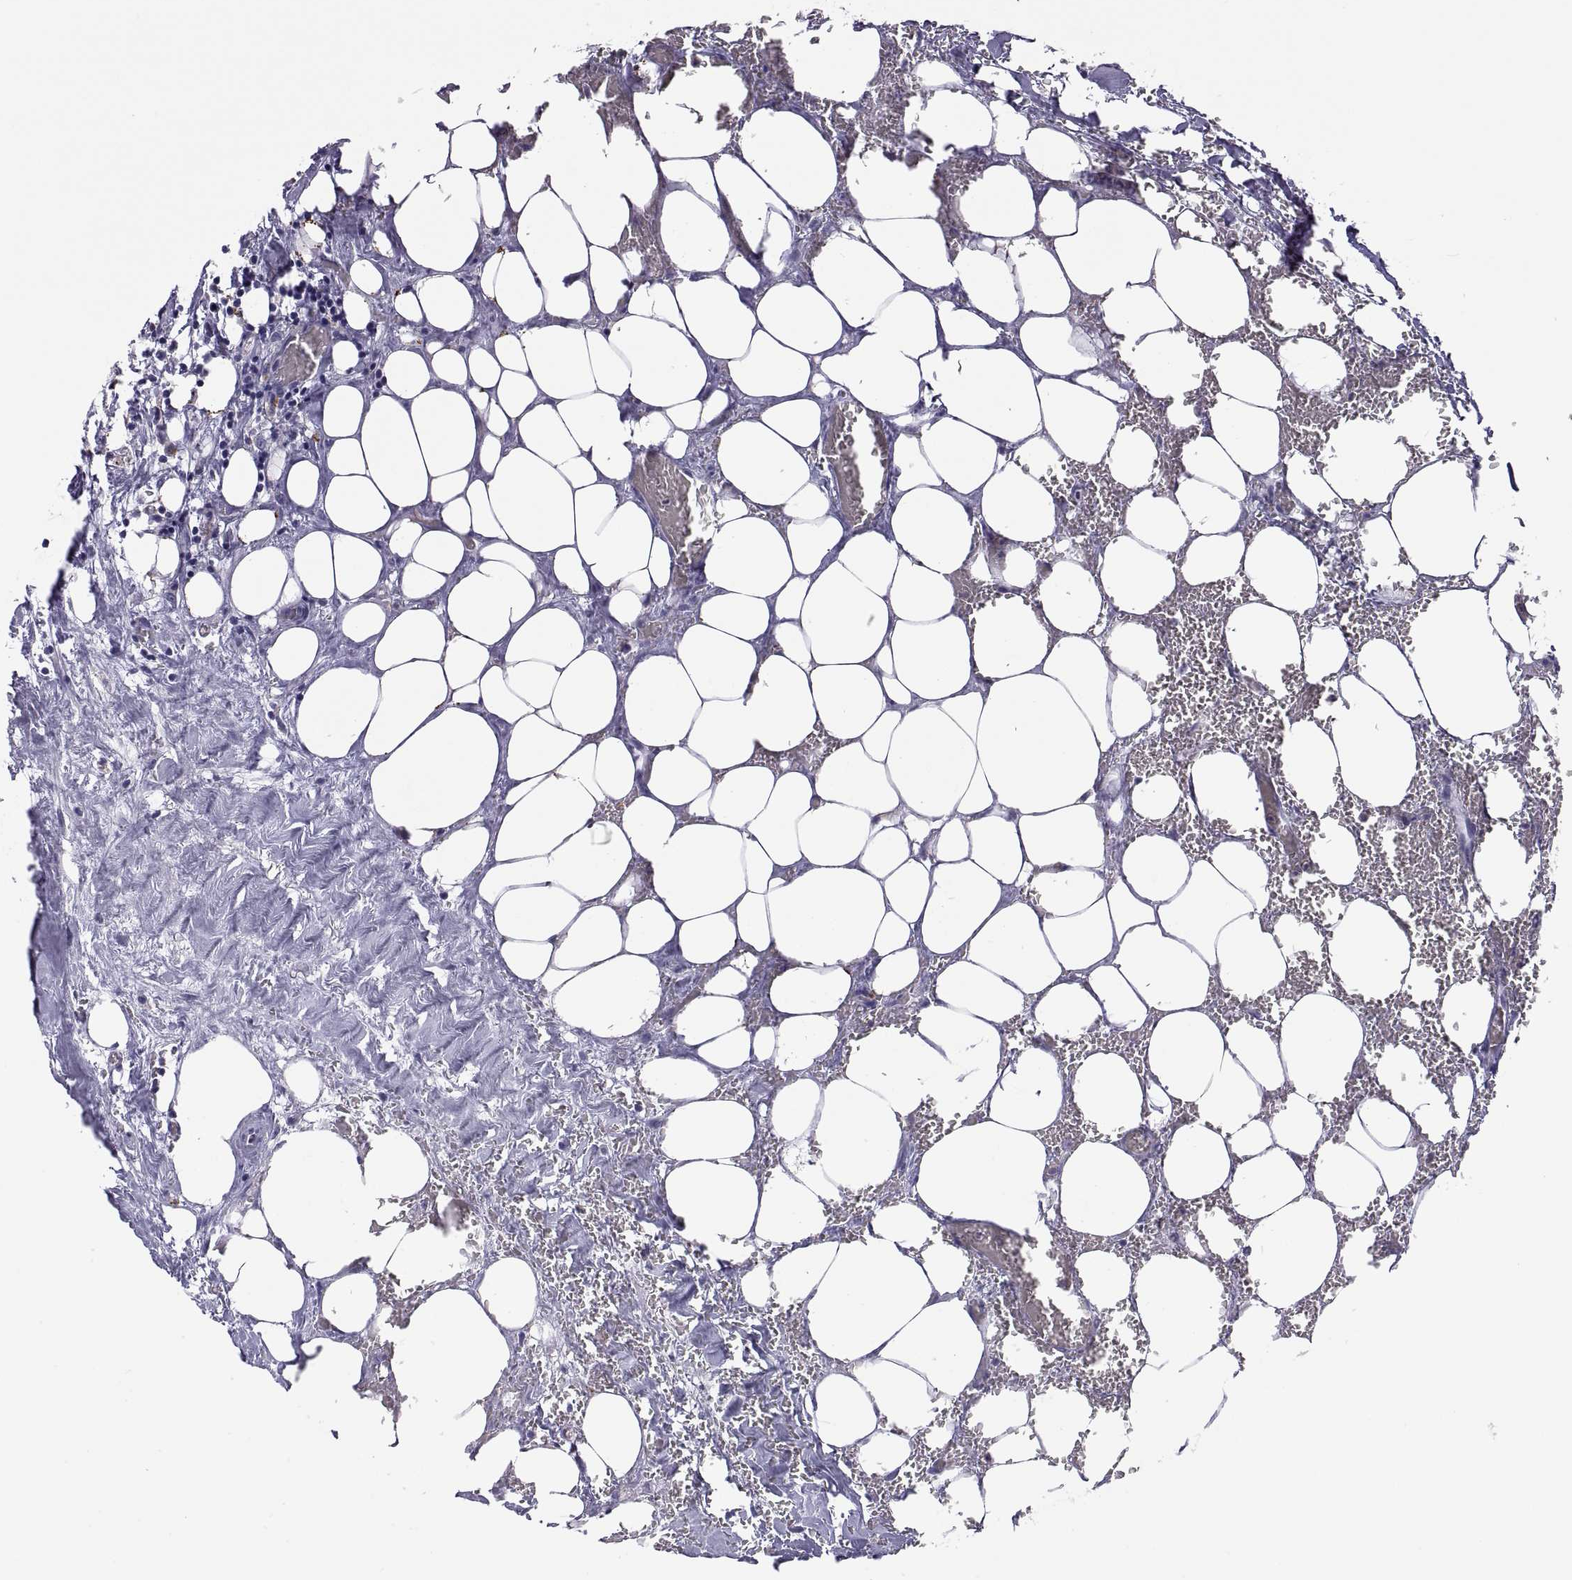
{"staining": {"intensity": "negative", "quantity": "none", "location": "none"}, "tissue": "urothelial cancer", "cell_type": "Tumor cells", "image_type": "cancer", "snomed": [{"axis": "morphology", "description": "Urothelial carcinoma, High grade"}, {"axis": "topography", "description": "Urinary bladder"}], "caption": "Tumor cells show no significant staining in urothelial cancer.", "gene": "RGS19", "patient": {"sex": "male", "age": 59}}